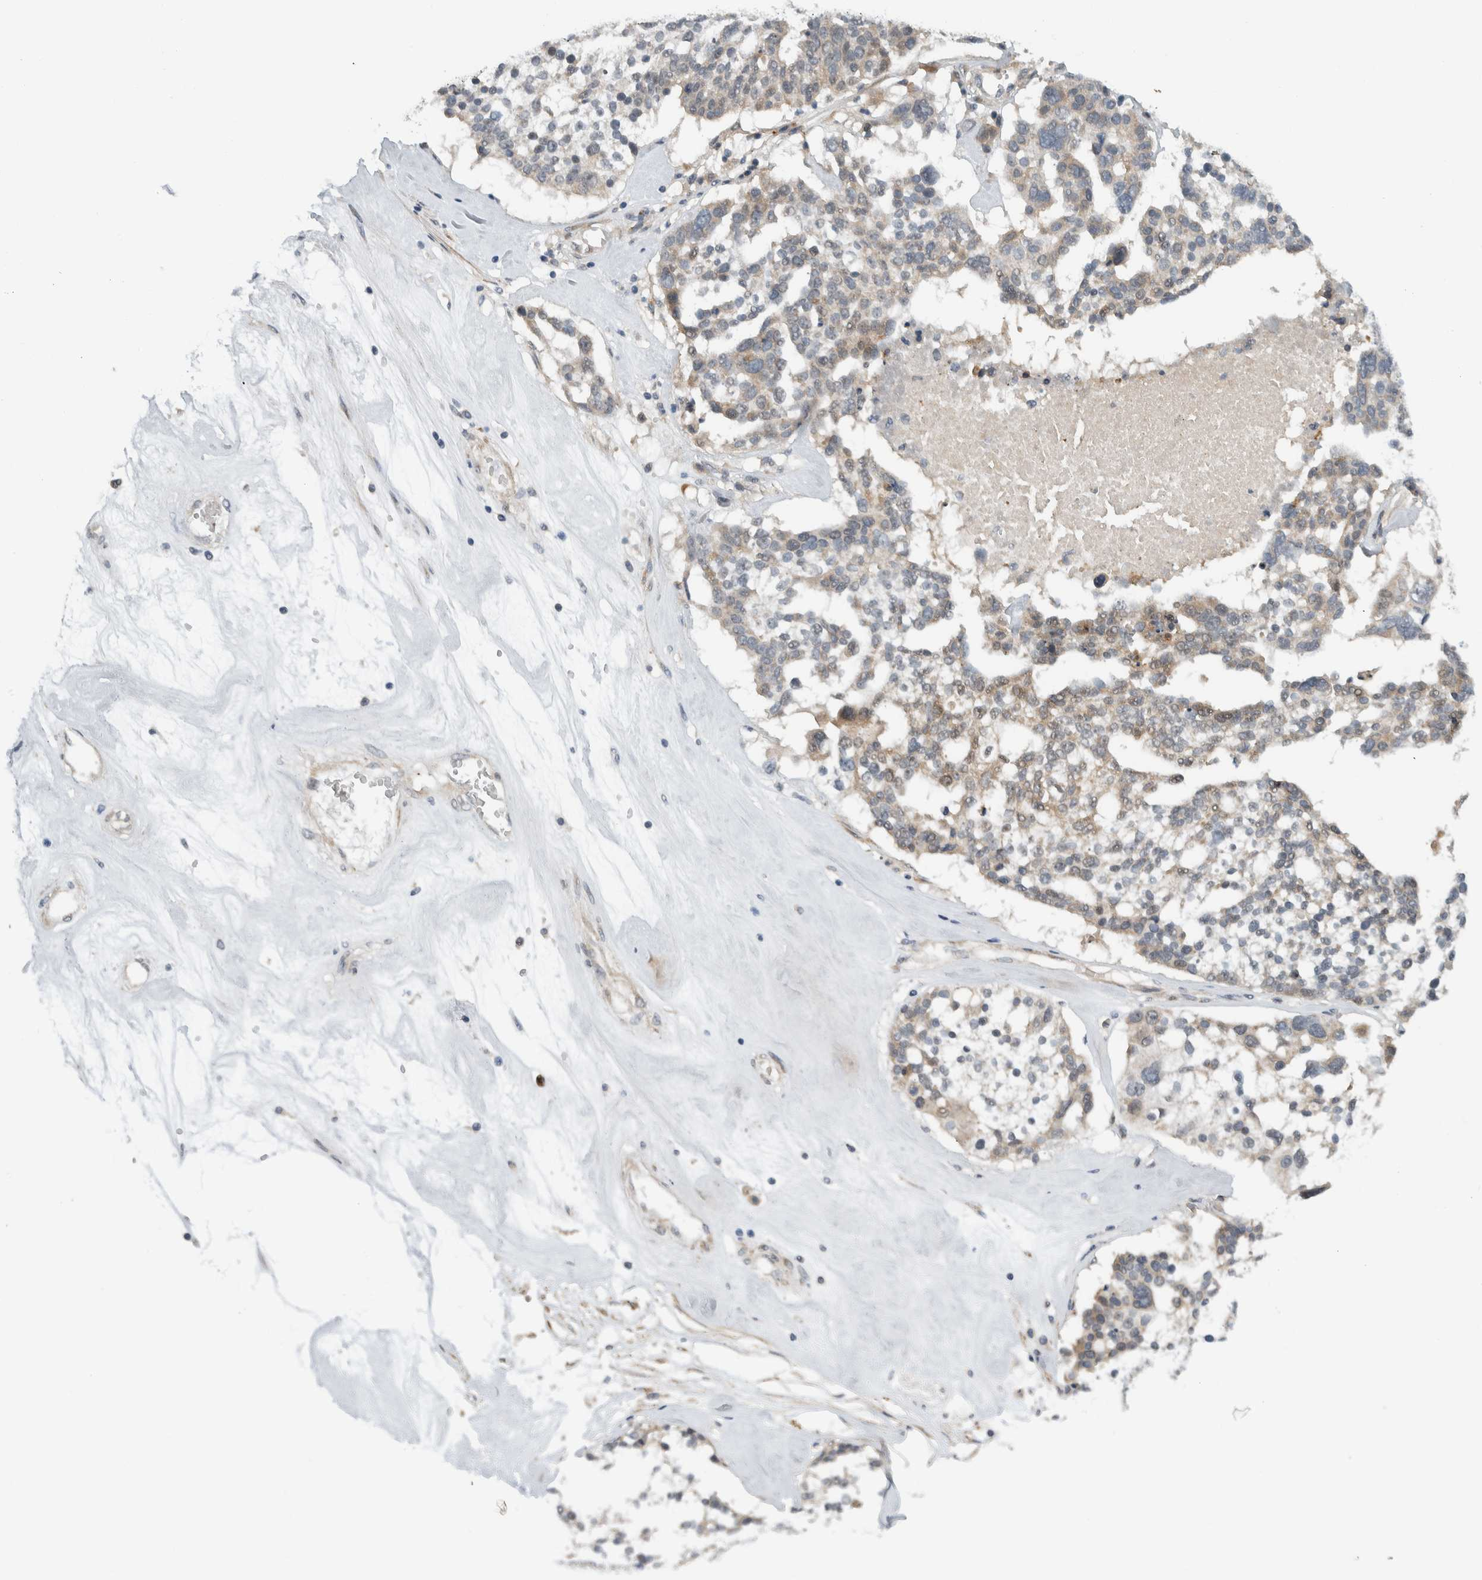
{"staining": {"intensity": "weak", "quantity": "25%-75%", "location": "cytoplasmic/membranous"}, "tissue": "ovarian cancer", "cell_type": "Tumor cells", "image_type": "cancer", "snomed": [{"axis": "morphology", "description": "Cystadenocarcinoma, serous, NOS"}, {"axis": "topography", "description": "Ovary"}], "caption": "This image shows immunohistochemistry (IHC) staining of human ovarian serous cystadenocarcinoma, with low weak cytoplasmic/membranous staining in about 25%-75% of tumor cells.", "gene": "MPRIP", "patient": {"sex": "female", "age": 59}}